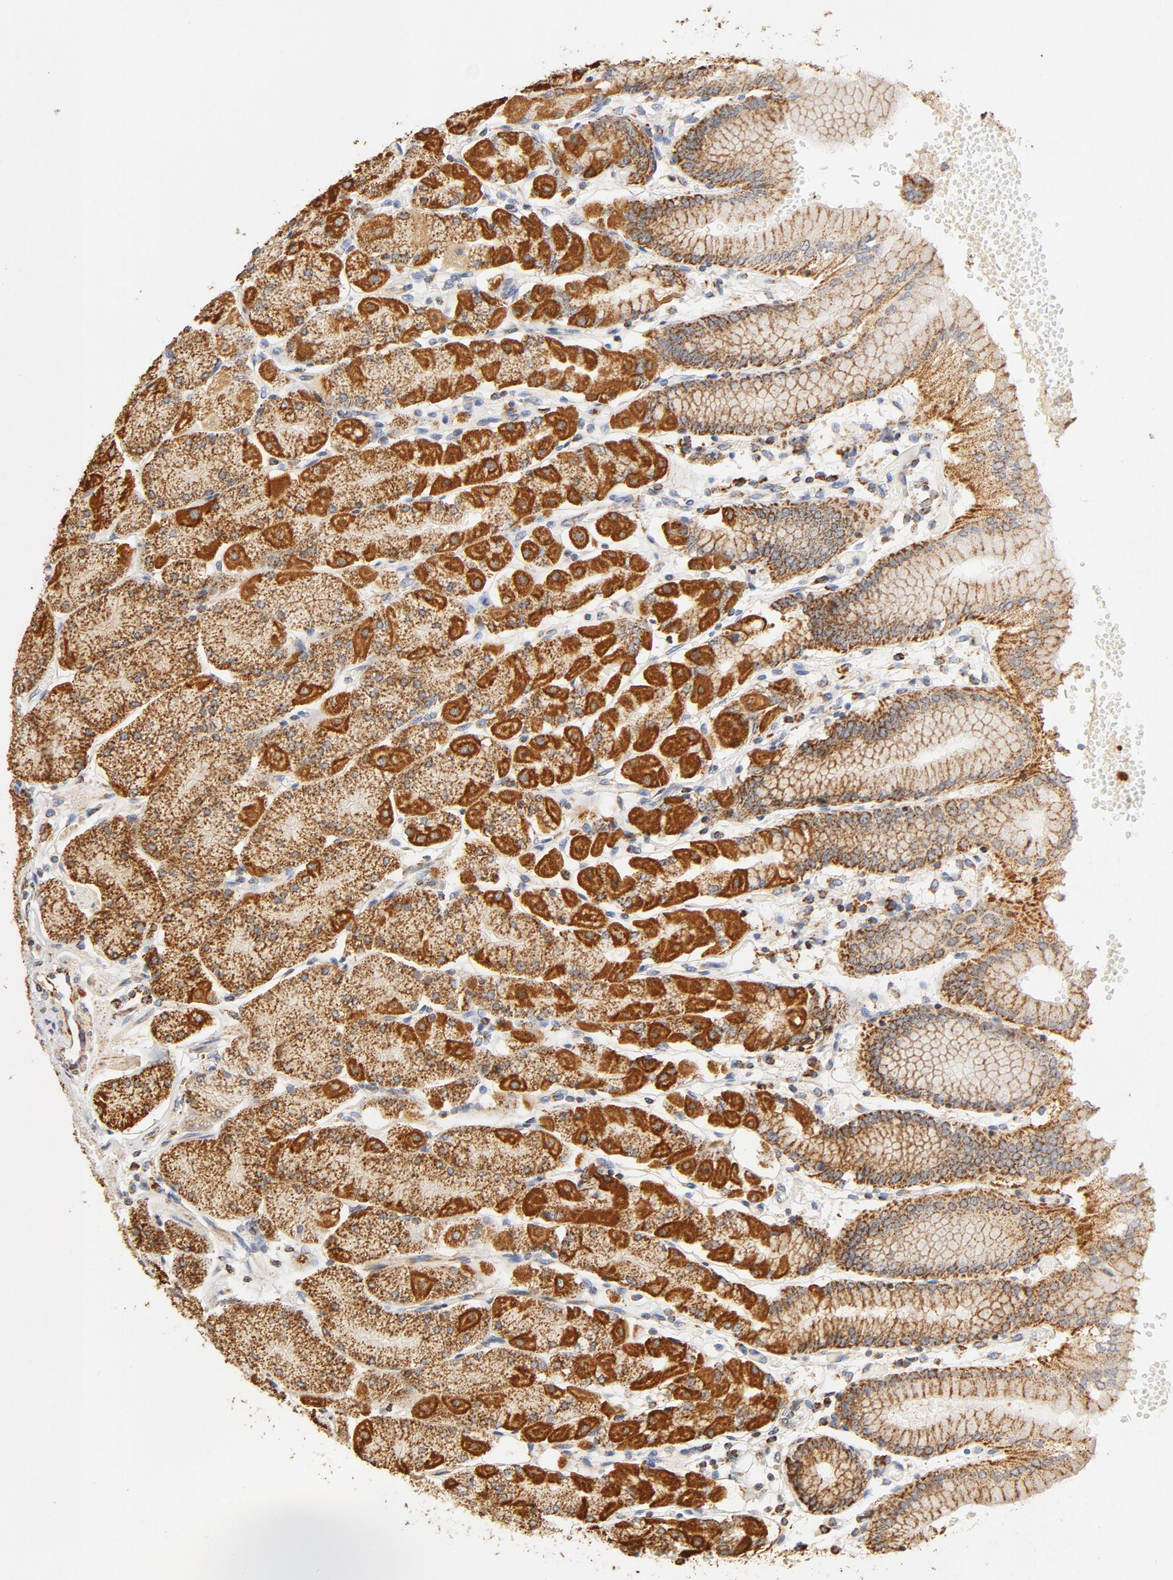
{"staining": {"intensity": "moderate", "quantity": ">75%", "location": "cytoplasmic/membranous"}, "tissue": "stomach", "cell_type": "Glandular cells", "image_type": "normal", "snomed": [{"axis": "morphology", "description": "Normal tissue, NOS"}, {"axis": "topography", "description": "Stomach, upper"}, {"axis": "topography", "description": "Stomach"}], "caption": "Stomach stained for a protein exhibits moderate cytoplasmic/membranous positivity in glandular cells.", "gene": "COX4I1", "patient": {"sex": "male", "age": 76}}